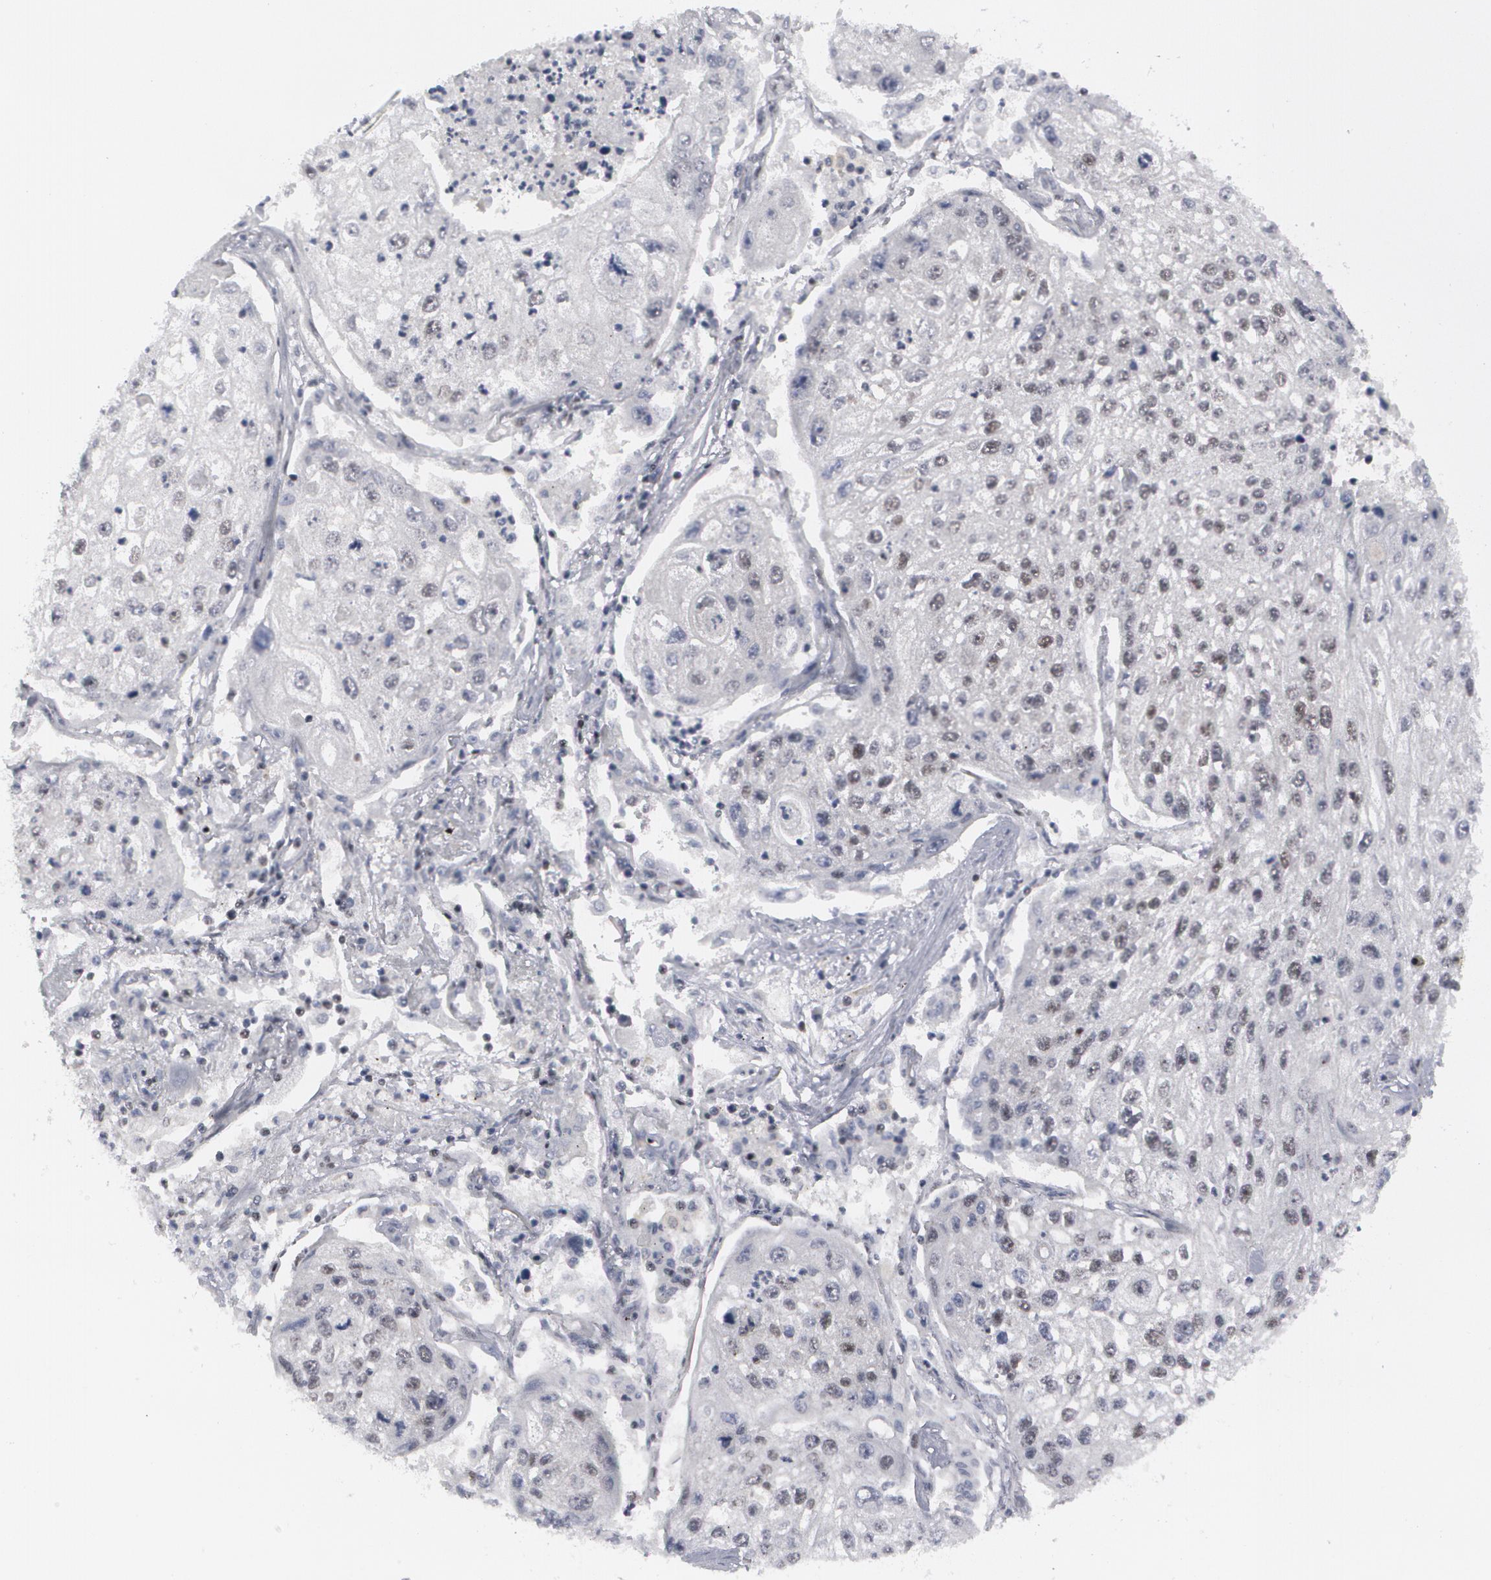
{"staining": {"intensity": "negative", "quantity": "none", "location": "none"}, "tissue": "lung cancer", "cell_type": "Tumor cells", "image_type": "cancer", "snomed": [{"axis": "morphology", "description": "Squamous cell carcinoma, NOS"}, {"axis": "topography", "description": "Lung"}], "caption": "IHC photomicrograph of squamous cell carcinoma (lung) stained for a protein (brown), which demonstrates no positivity in tumor cells.", "gene": "MCL1", "patient": {"sex": "male", "age": 75}}